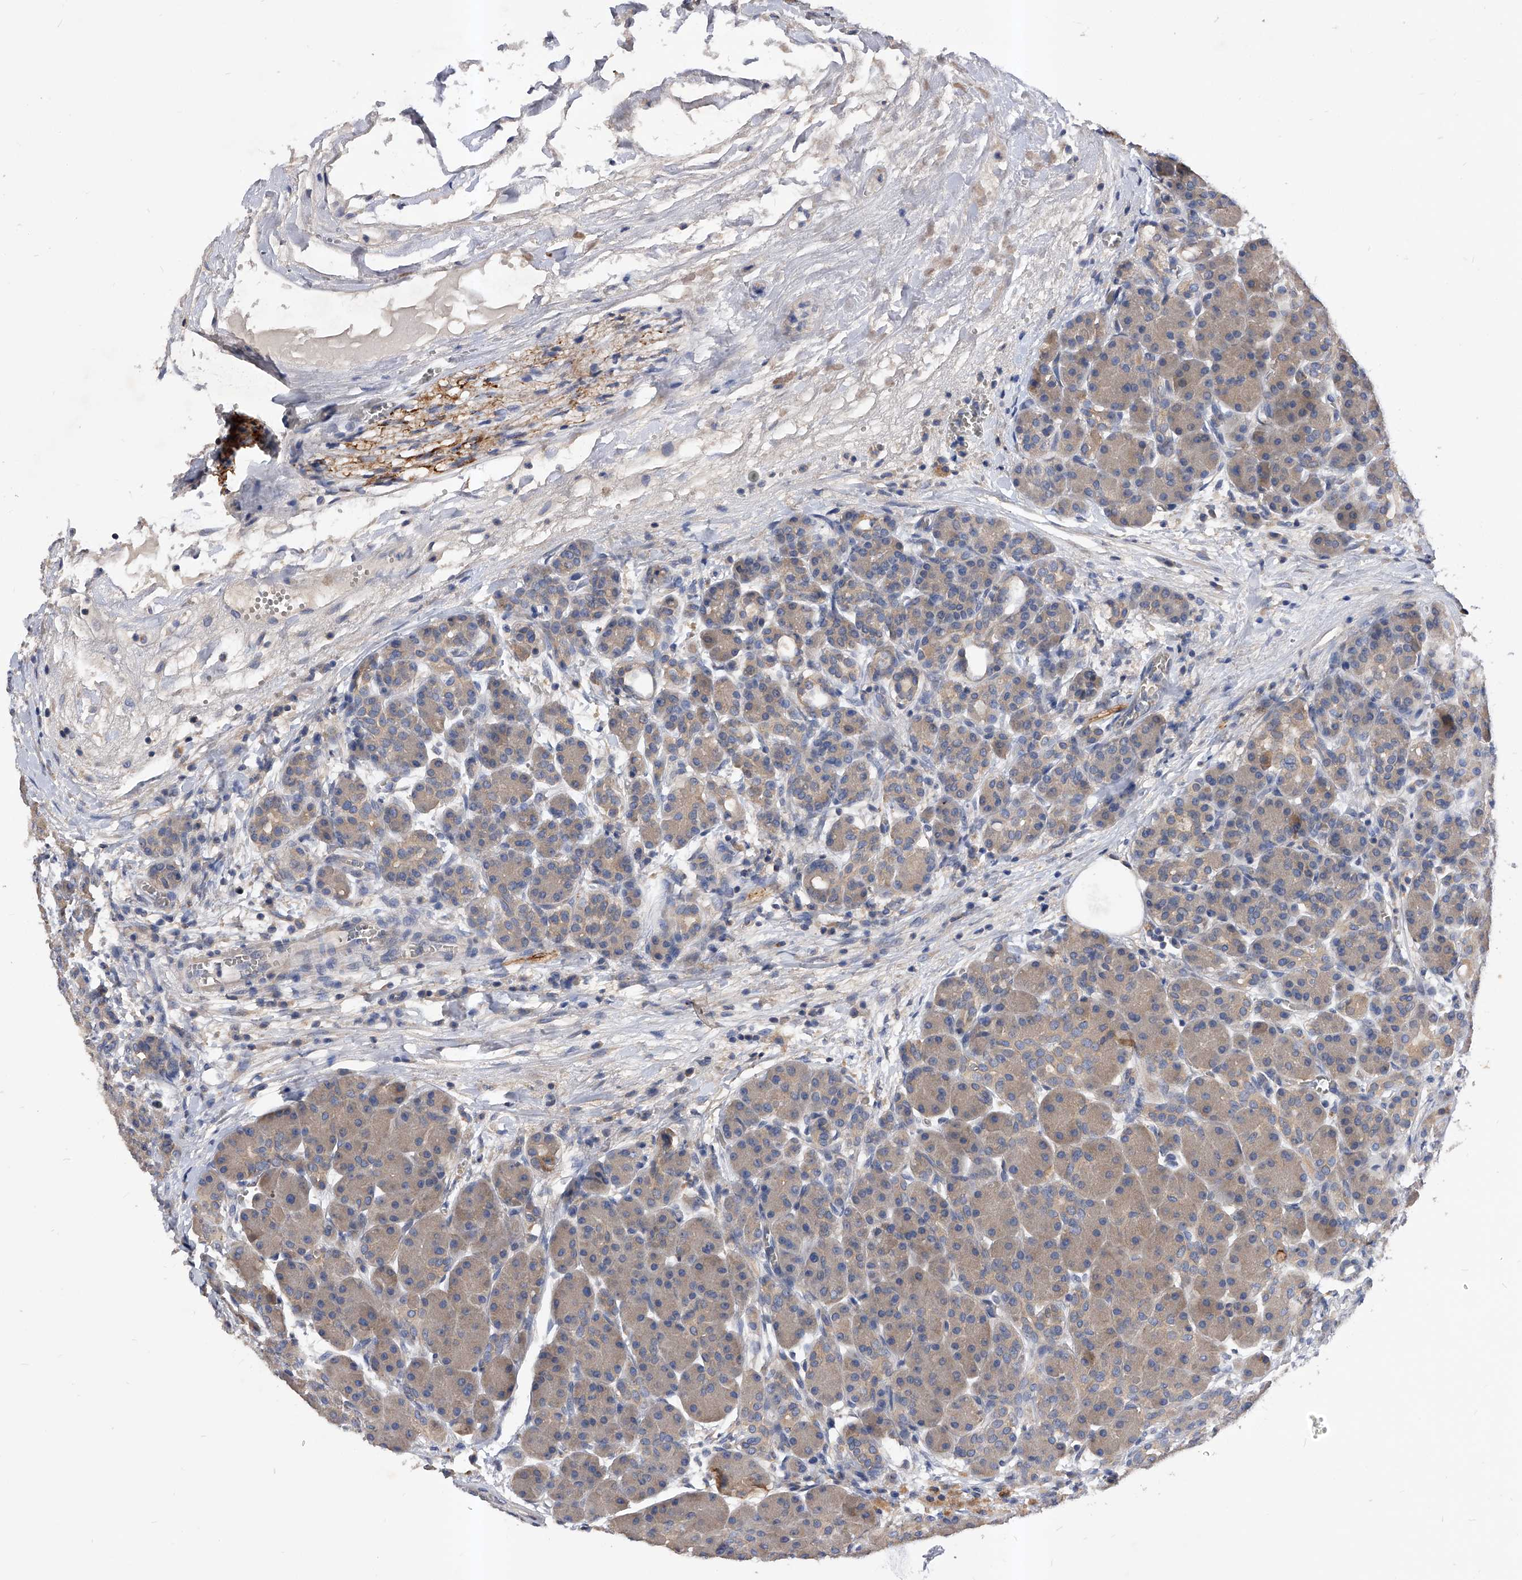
{"staining": {"intensity": "moderate", "quantity": "25%-75%", "location": "cytoplasmic/membranous"}, "tissue": "pancreas", "cell_type": "Exocrine glandular cells", "image_type": "normal", "snomed": [{"axis": "morphology", "description": "Normal tissue, NOS"}, {"axis": "topography", "description": "Pancreas"}], "caption": "This micrograph reveals unremarkable pancreas stained with IHC to label a protein in brown. The cytoplasmic/membranous of exocrine glandular cells show moderate positivity for the protein. Nuclei are counter-stained blue.", "gene": "ARL4C", "patient": {"sex": "male", "age": 63}}